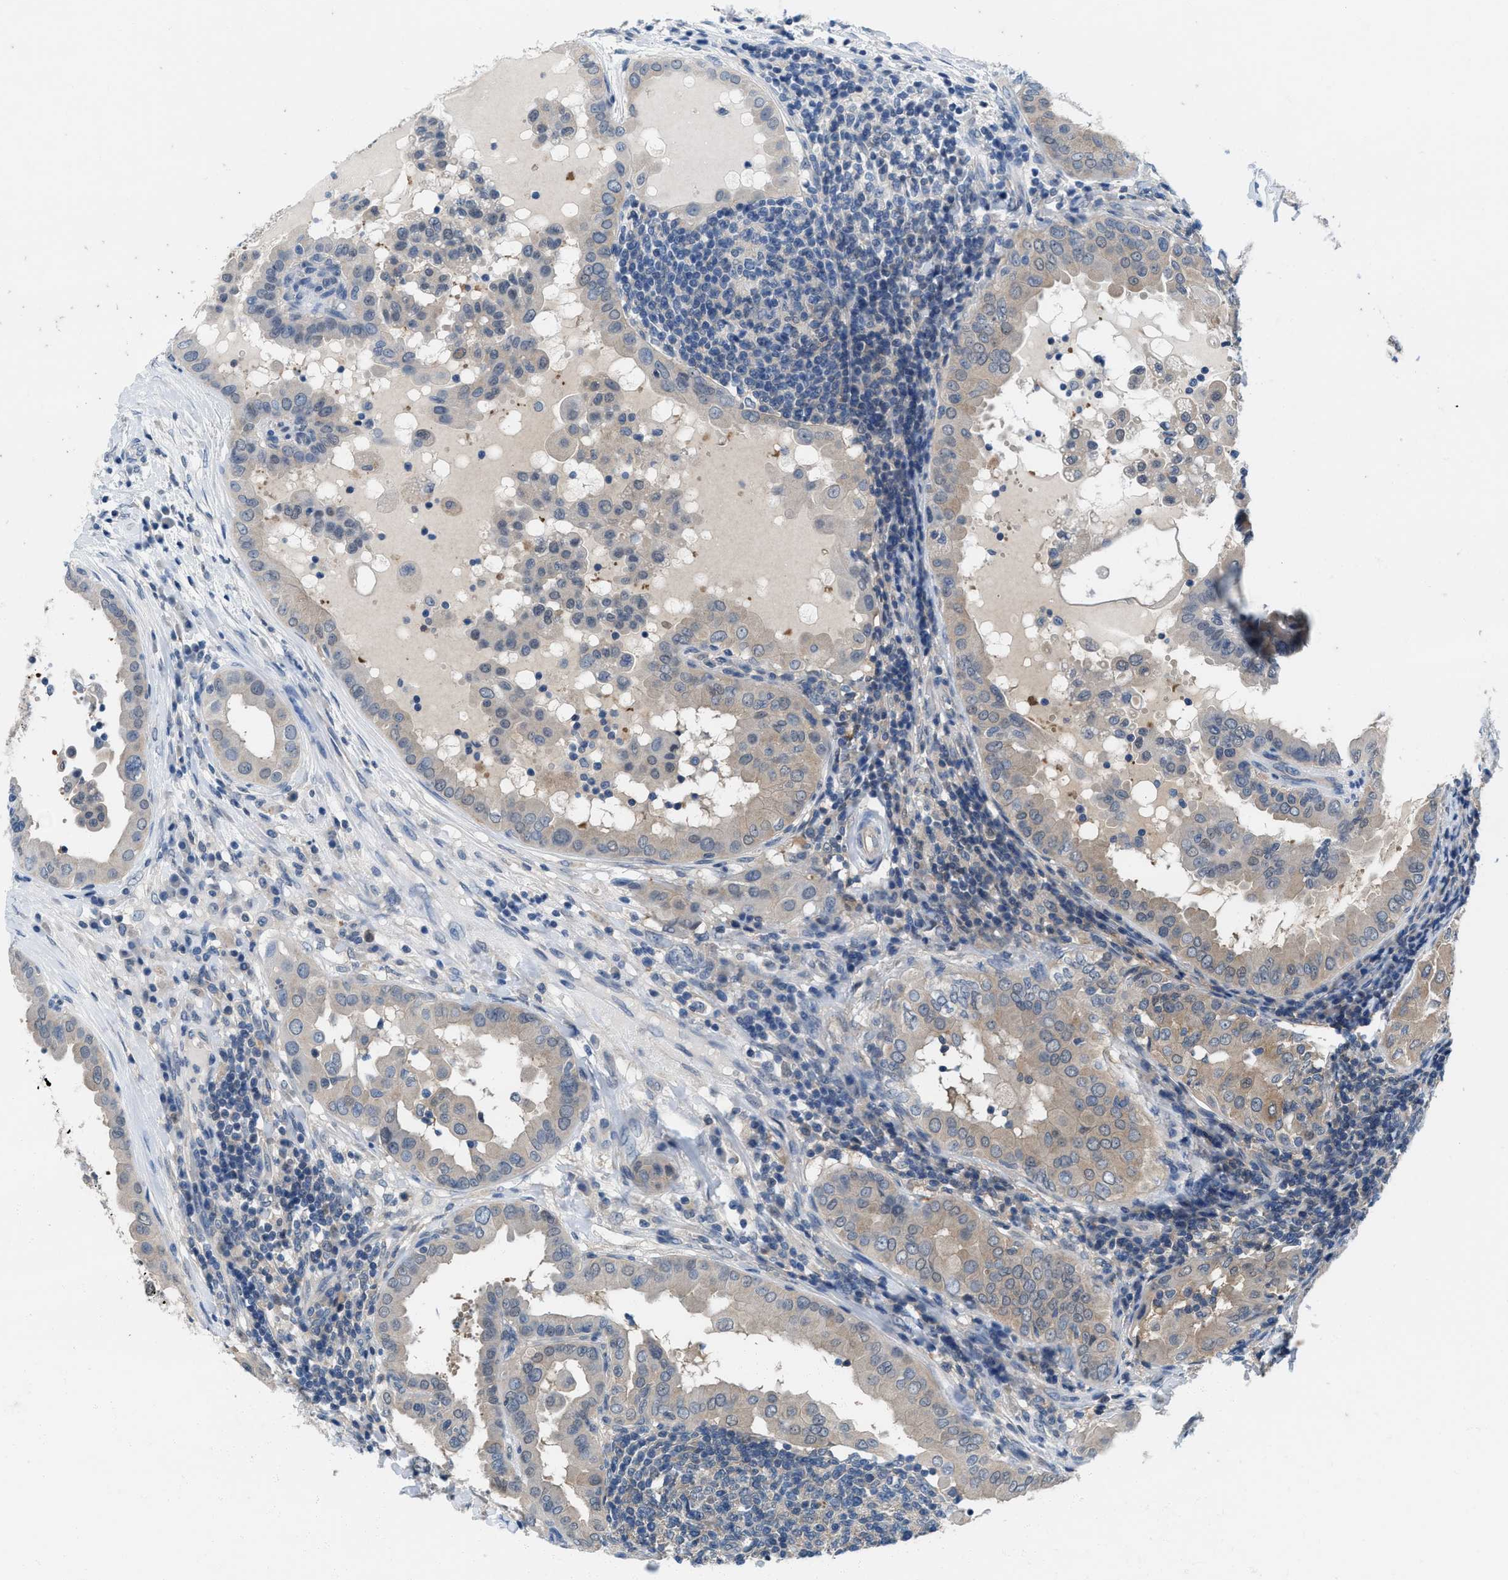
{"staining": {"intensity": "weak", "quantity": "<25%", "location": "cytoplasmic/membranous"}, "tissue": "thyroid cancer", "cell_type": "Tumor cells", "image_type": "cancer", "snomed": [{"axis": "morphology", "description": "Papillary adenocarcinoma, NOS"}, {"axis": "topography", "description": "Thyroid gland"}], "caption": "Papillary adenocarcinoma (thyroid) was stained to show a protein in brown. There is no significant positivity in tumor cells.", "gene": "NUDT5", "patient": {"sex": "male", "age": 33}}